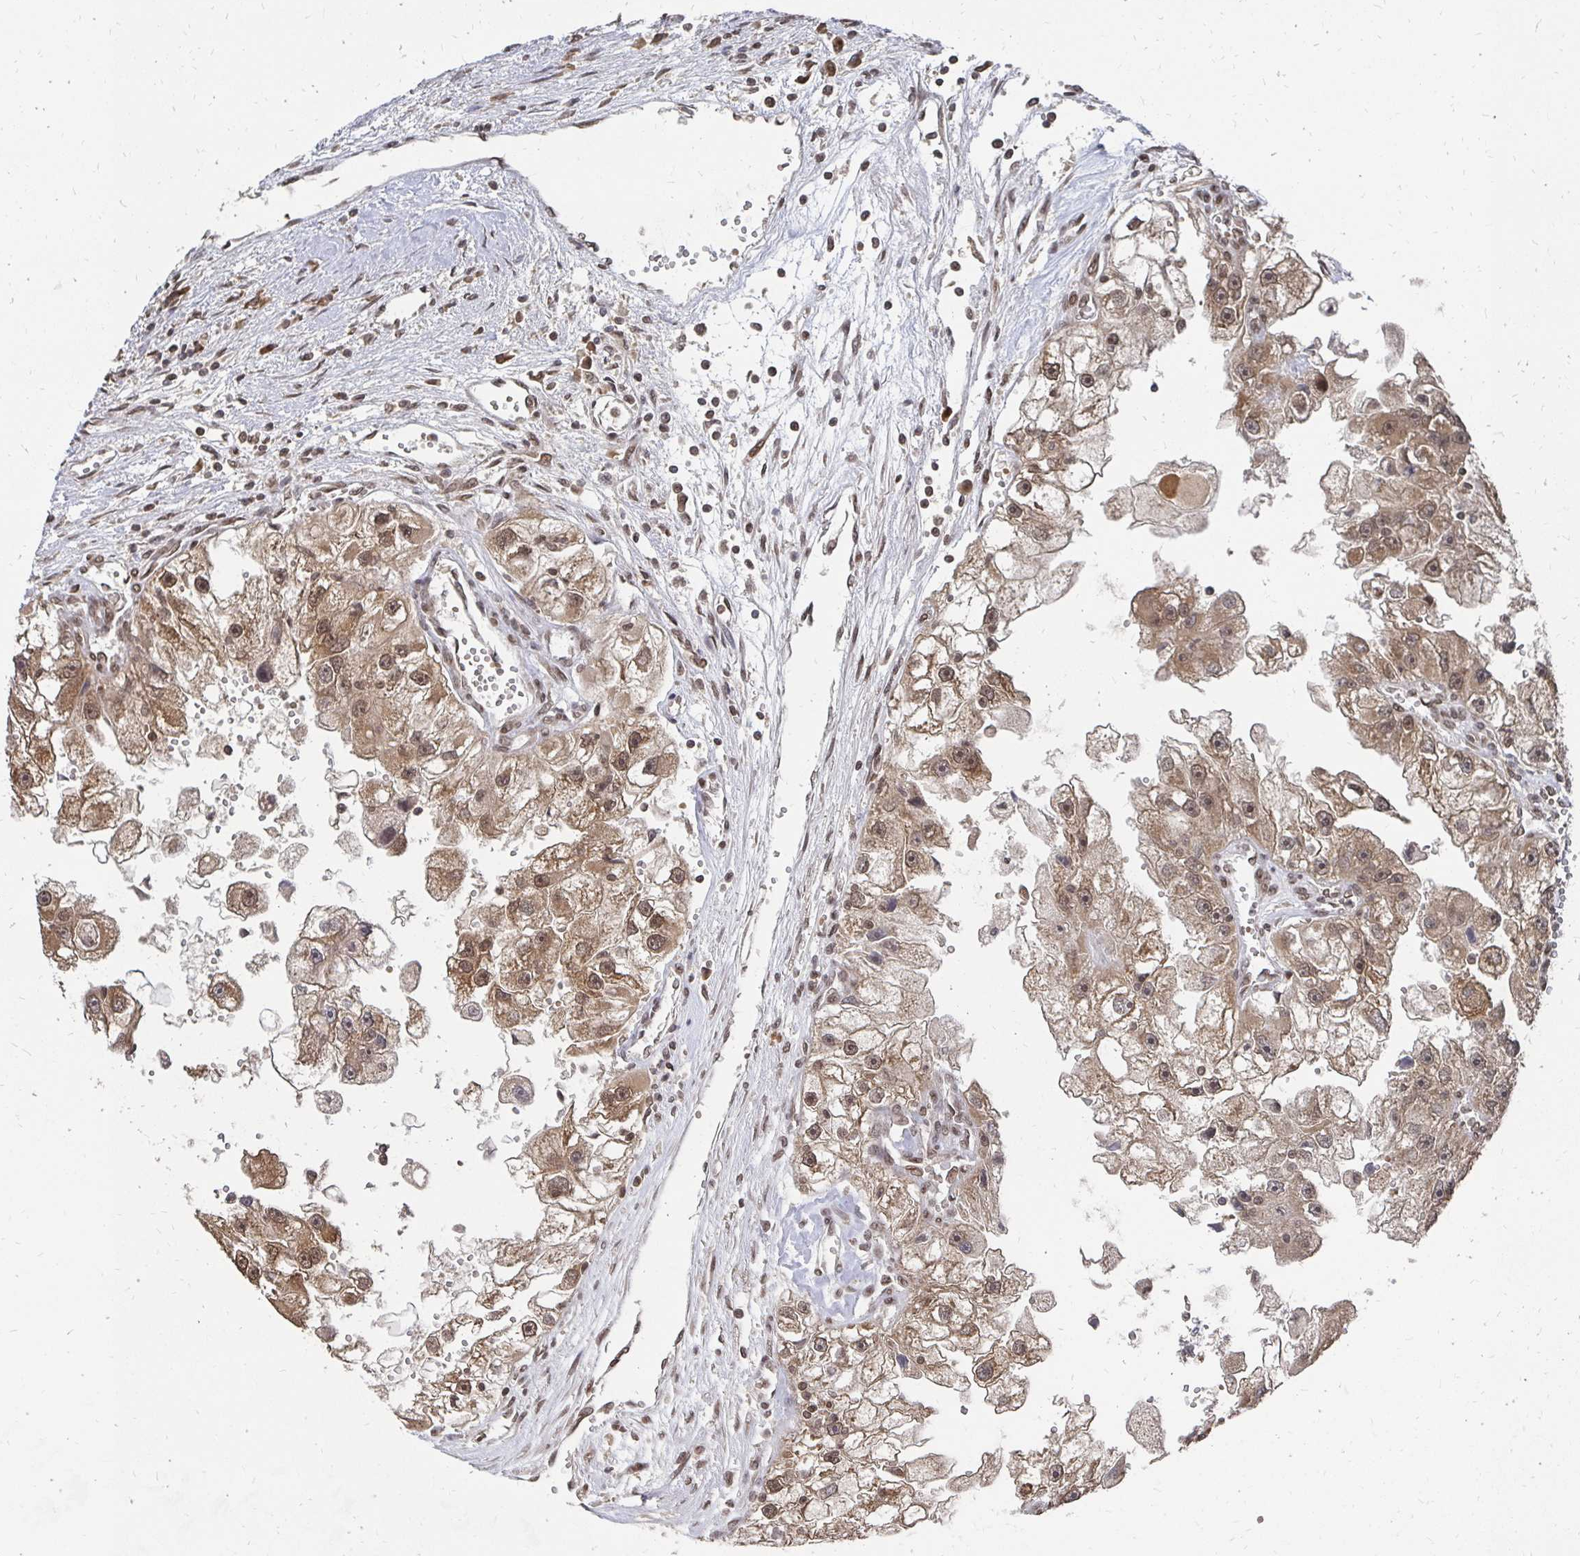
{"staining": {"intensity": "moderate", "quantity": ">75%", "location": "cytoplasmic/membranous,nuclear"}, "tissue": "renal cancer", "cell_type": "Tumor cells", "image_type": "cancer", "snomed": [{"axis": "morphology", "description": "Adenocarcinoma, NOS"}, {"axis": "topography", "description": "Kidney"}], "caption": "Protein analysis of renal adenocarcinoma tissue shows moderate cytoplasmic/membranous and nuclear positivity in approximately >75% of tumor cells. The protein is shown in brown color, while the nuclei are stained blue.", "gene": "GTF3C6", "patient": {"sex": "male", "age": 63}}